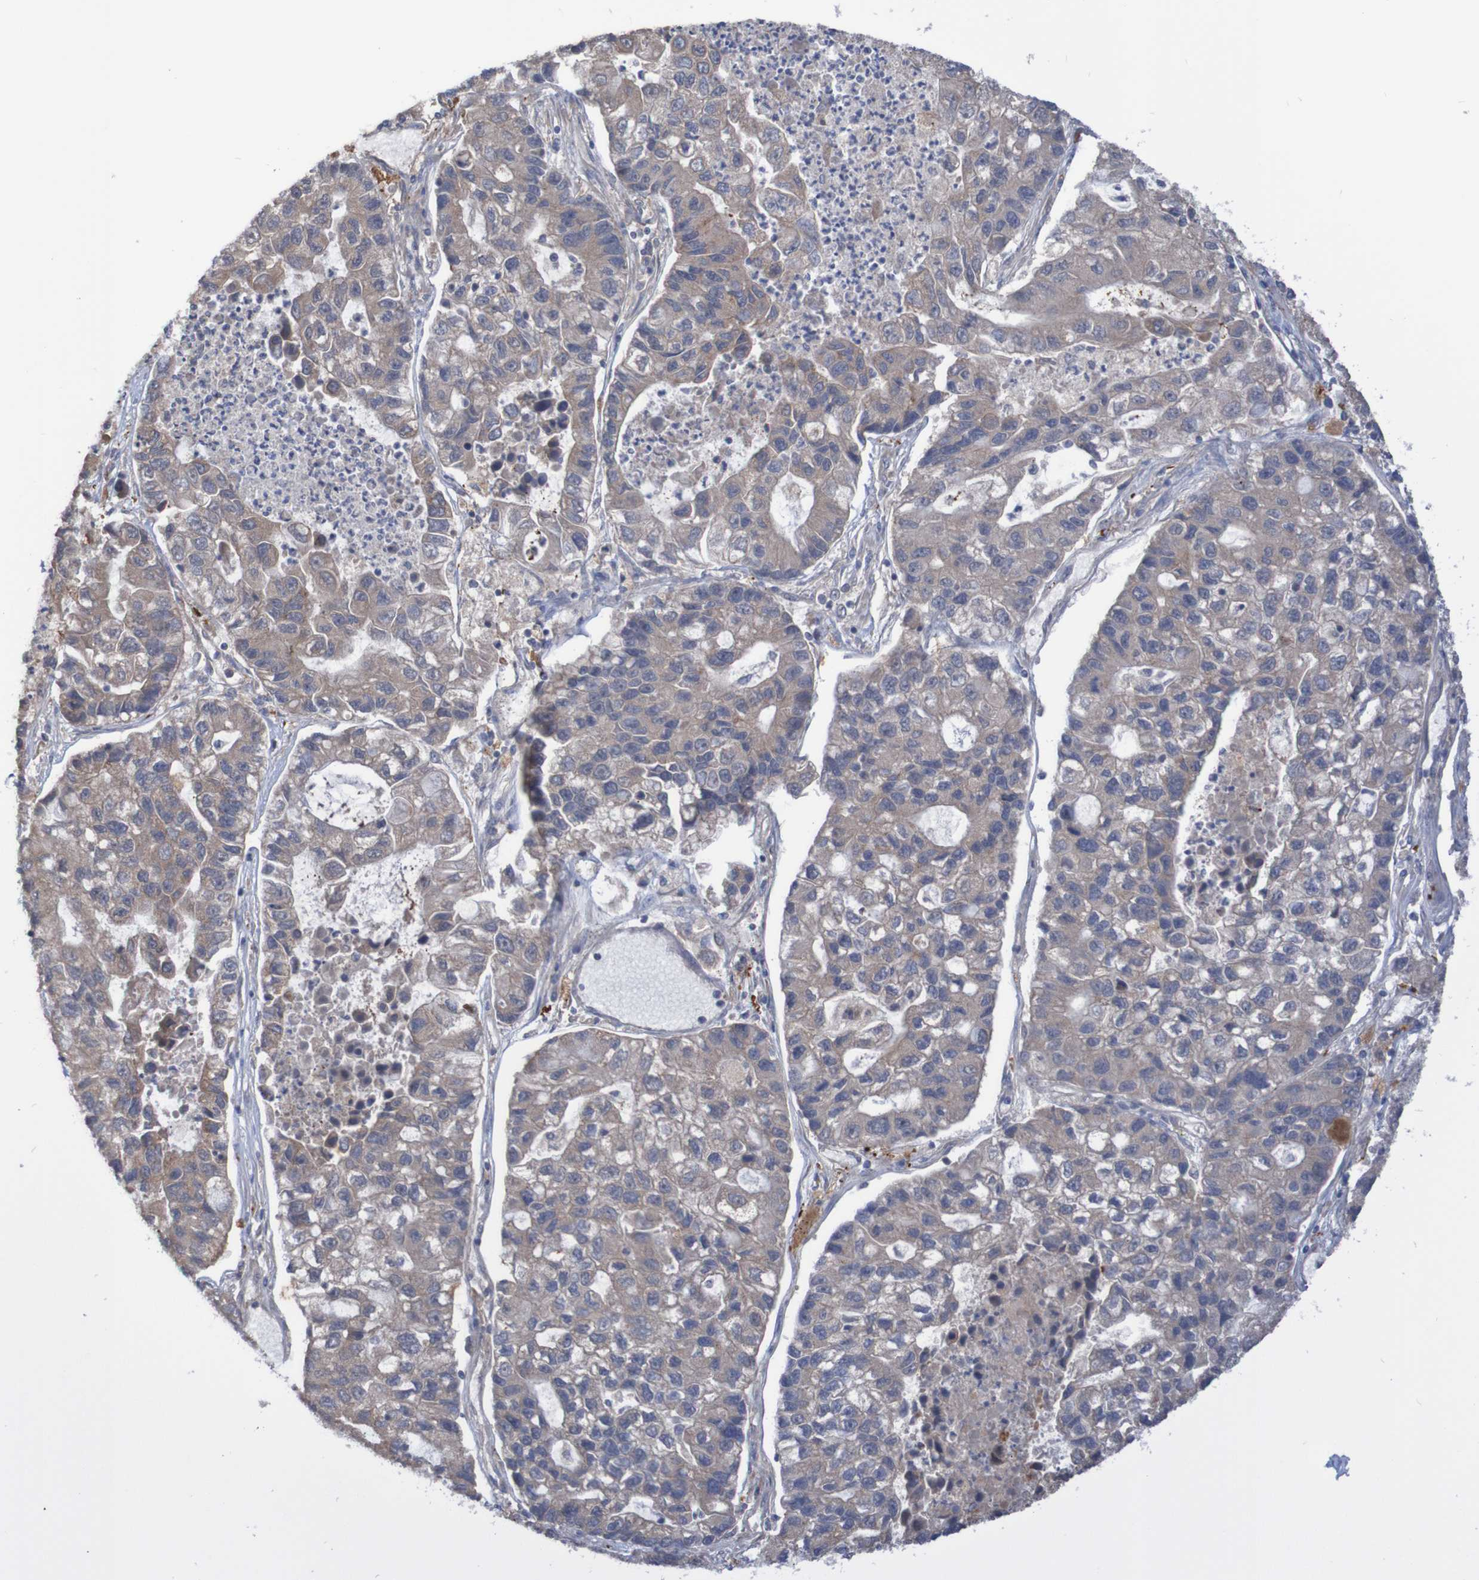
{"staining": {"intensity": "weak", "quantity": ">75%", "location": "cytoplasmic/membranous"}, "tissue": "lung cancer", "cell_type": "Tumor cells", "image_type": "cancer", "snomed": [{"axis": "morphology", "description": "Adenocarcinoma, NOS"}, {"axis": "topography", "description": "Lung"}], "caption": "Tumor cells exhibit weak cytoplasmic/membranous staining in approximately >75% of cells in adenocarcinoma (lung). (brown staining indicates protein expression, while blue staining denotes nuclei).", "gene": "PHYH", "patient": {"sex": "female", "age": 51}}